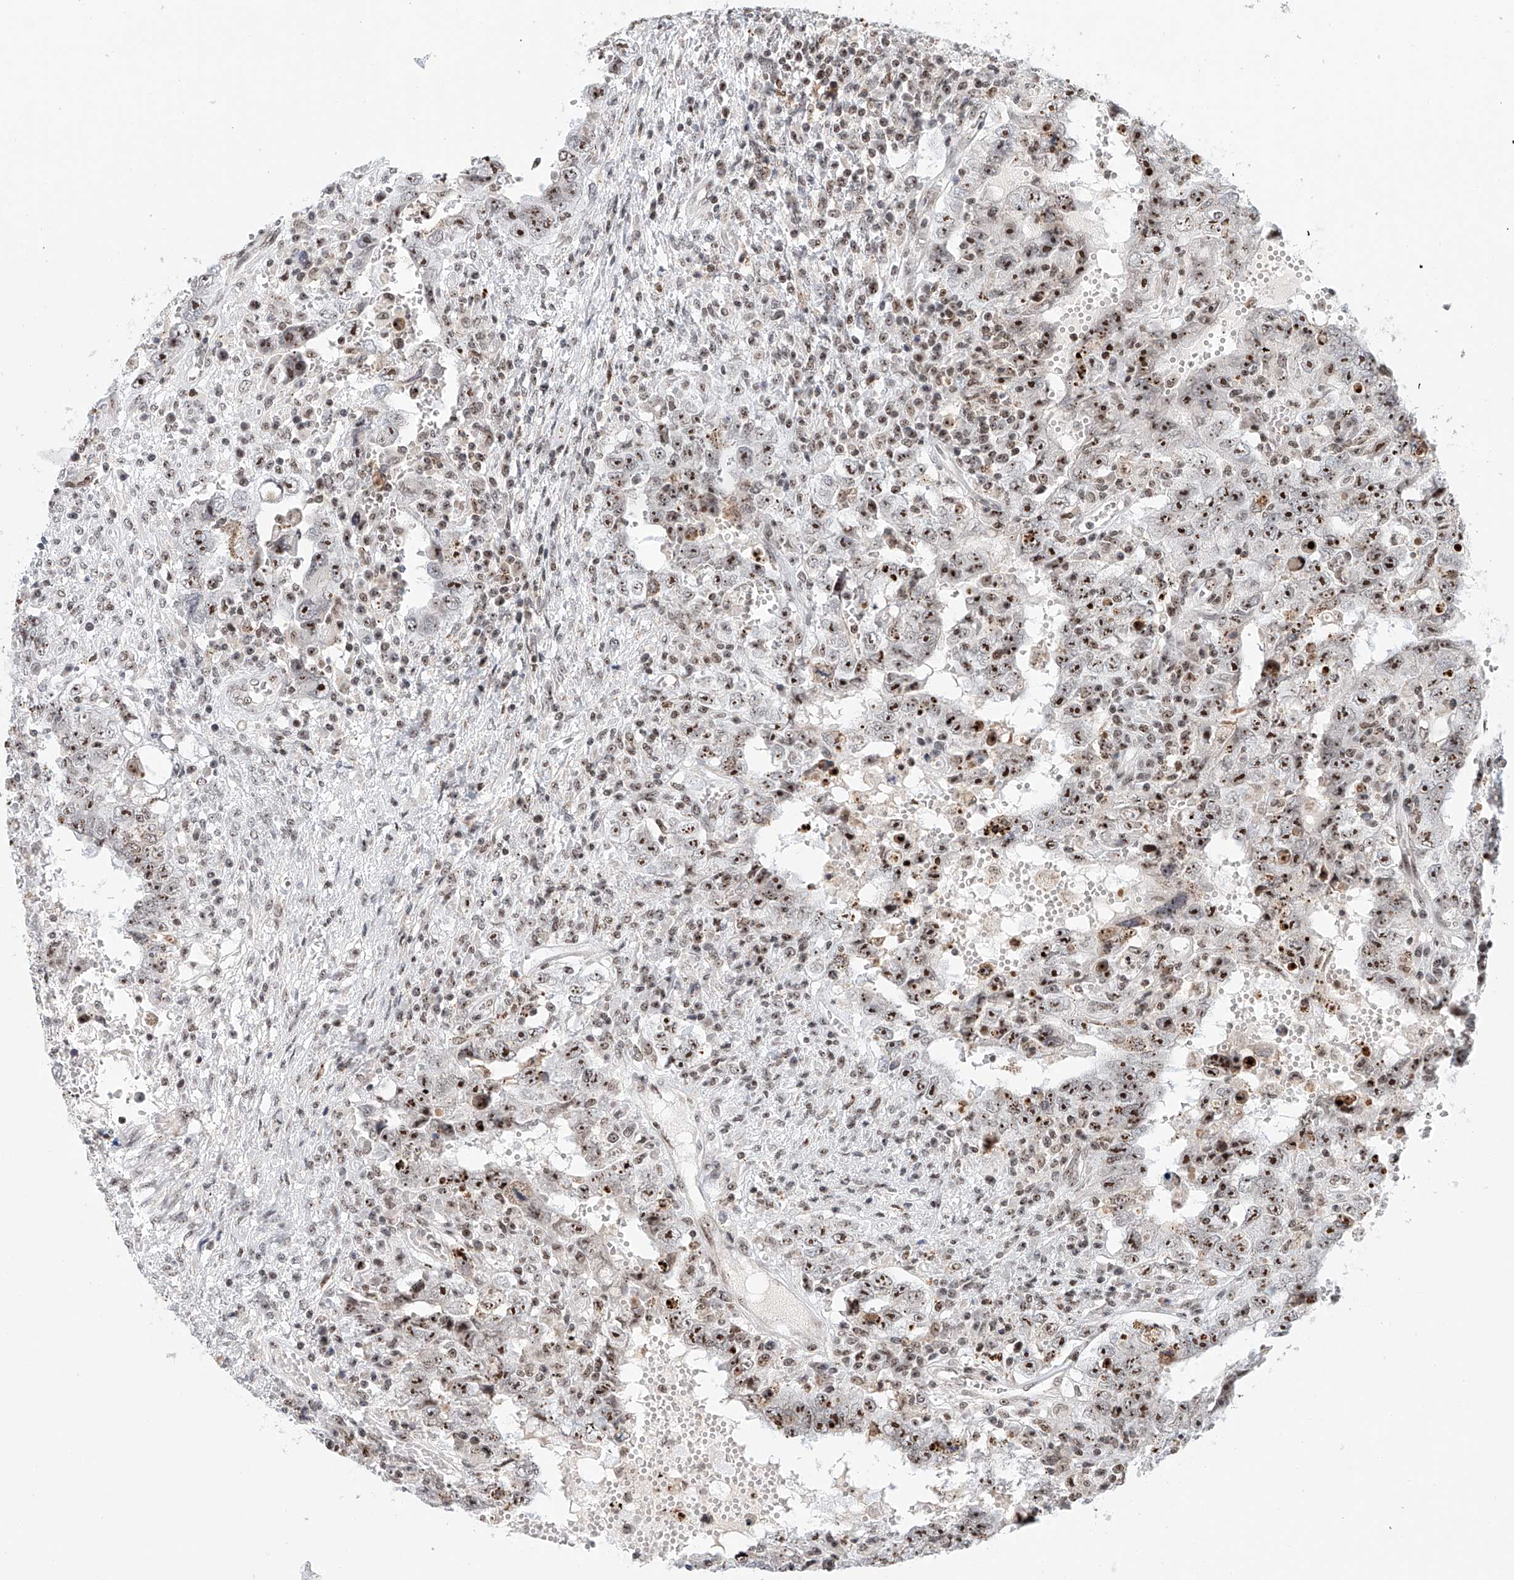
{"staining": {"intensity": "strong", "quantity": ">75%", "location": "nuclear"}, "tissue": "testis cancer", "cell_type": "Tumor cells", "image_type": "cancer", "snomed": [{"axis": "morphology", "description": "Carcinoma, Embryonal, NOS"}, {"axis": "topography", "description": "Testis"}], "caption": "Immunohistochemical staining of human testis embryonal carcinoma displays strong nuclear protein positivity in about >75% of tumor cells.", "gene": "PRUNE2", "patient": {"sex": "male", "age": 26}}